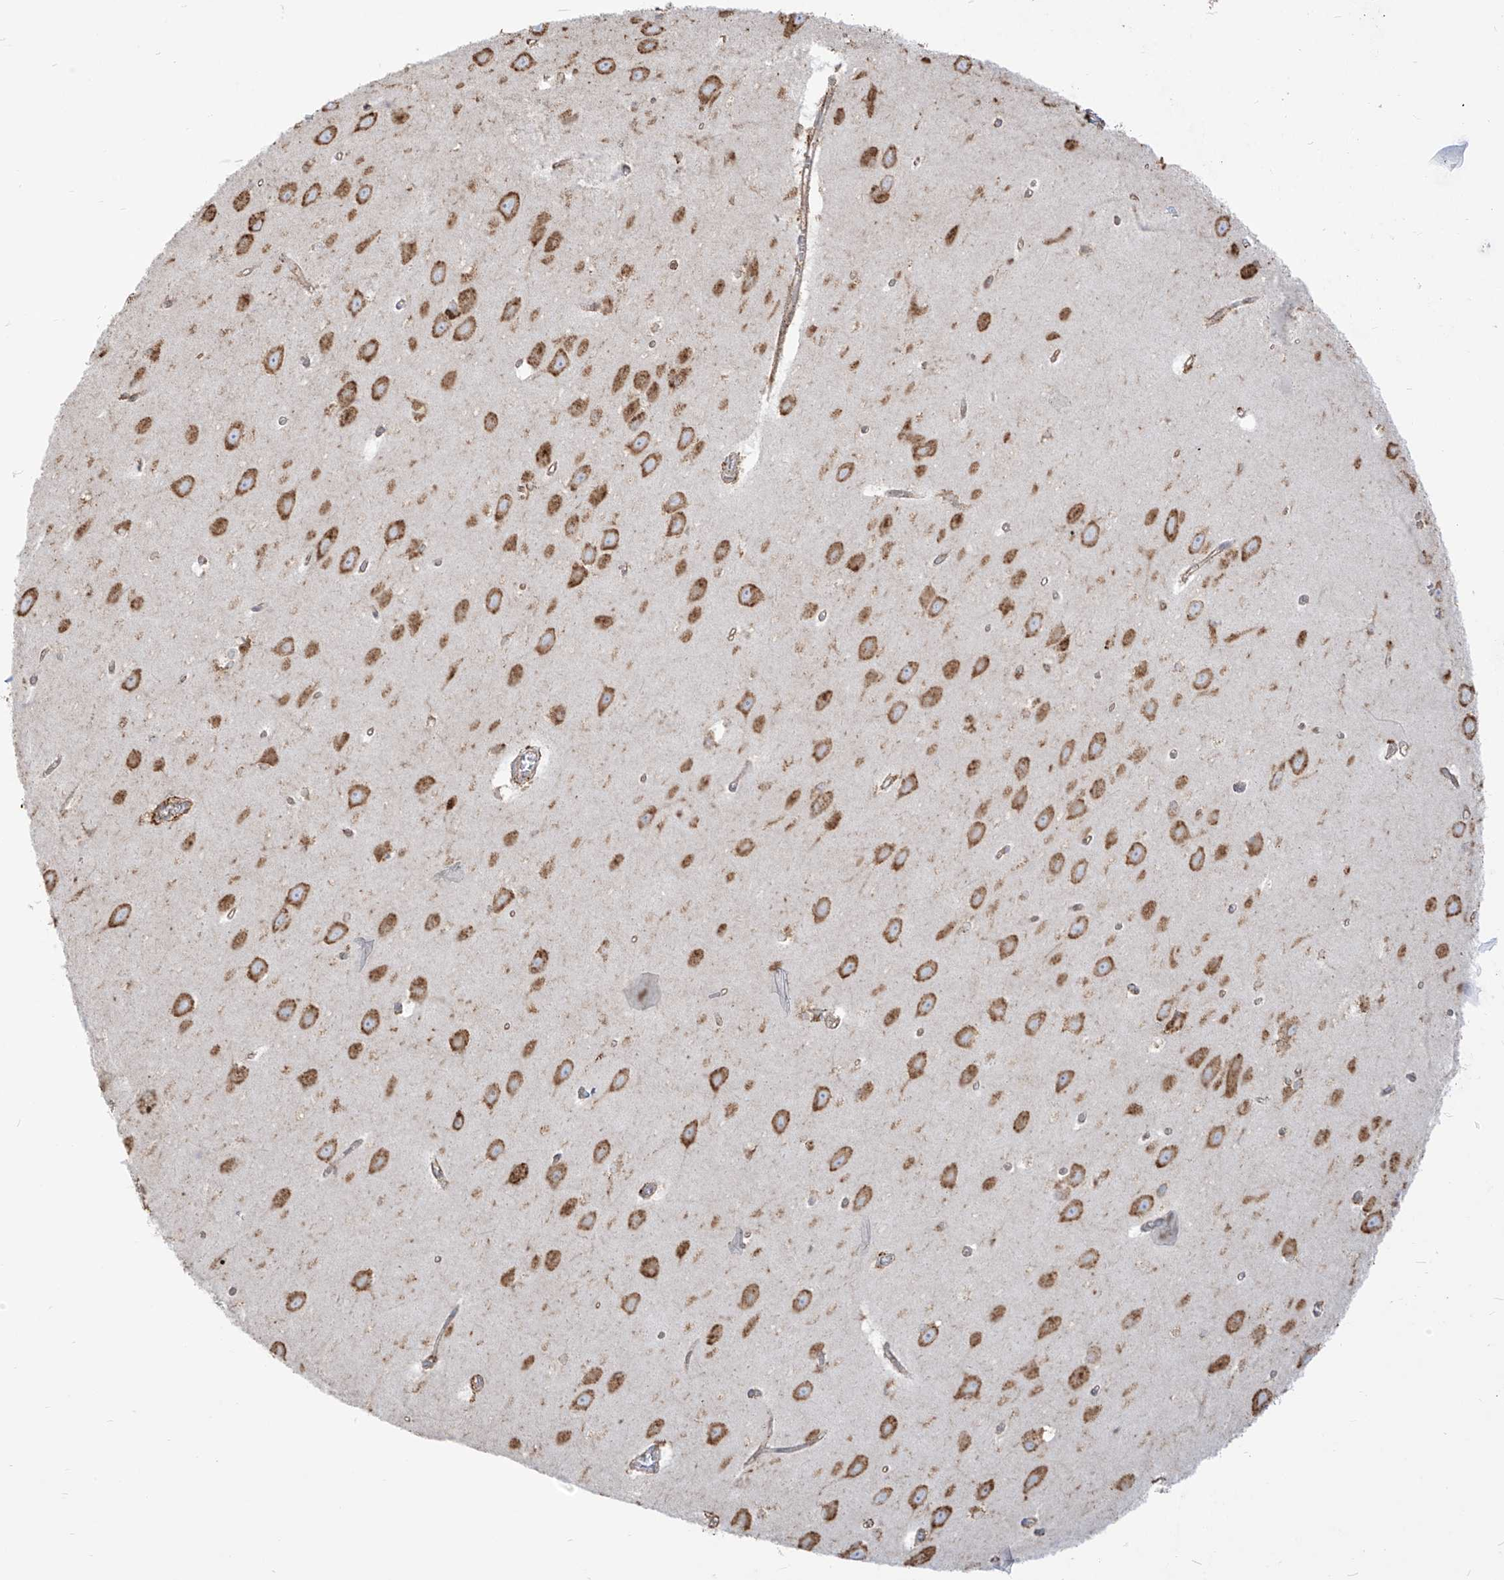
{"staining": {"intensity": "negative", "quantity": "none", "location": "none"}, "tissue": "hippocampus", "cell_type": "Glial cells", "image_type": "normal", "snomed": [{"axis": "morphology", "description": "Normal tissue, NOS"}, {"axis": "topography", "description": "Hippocampus"}], "caption": "A photomicrograph of hippocampus stained for a protein demonstrates no brown staining in glial cells.", "gene": "PDIA6", "patient": {"sex": "female", "age": 64}}